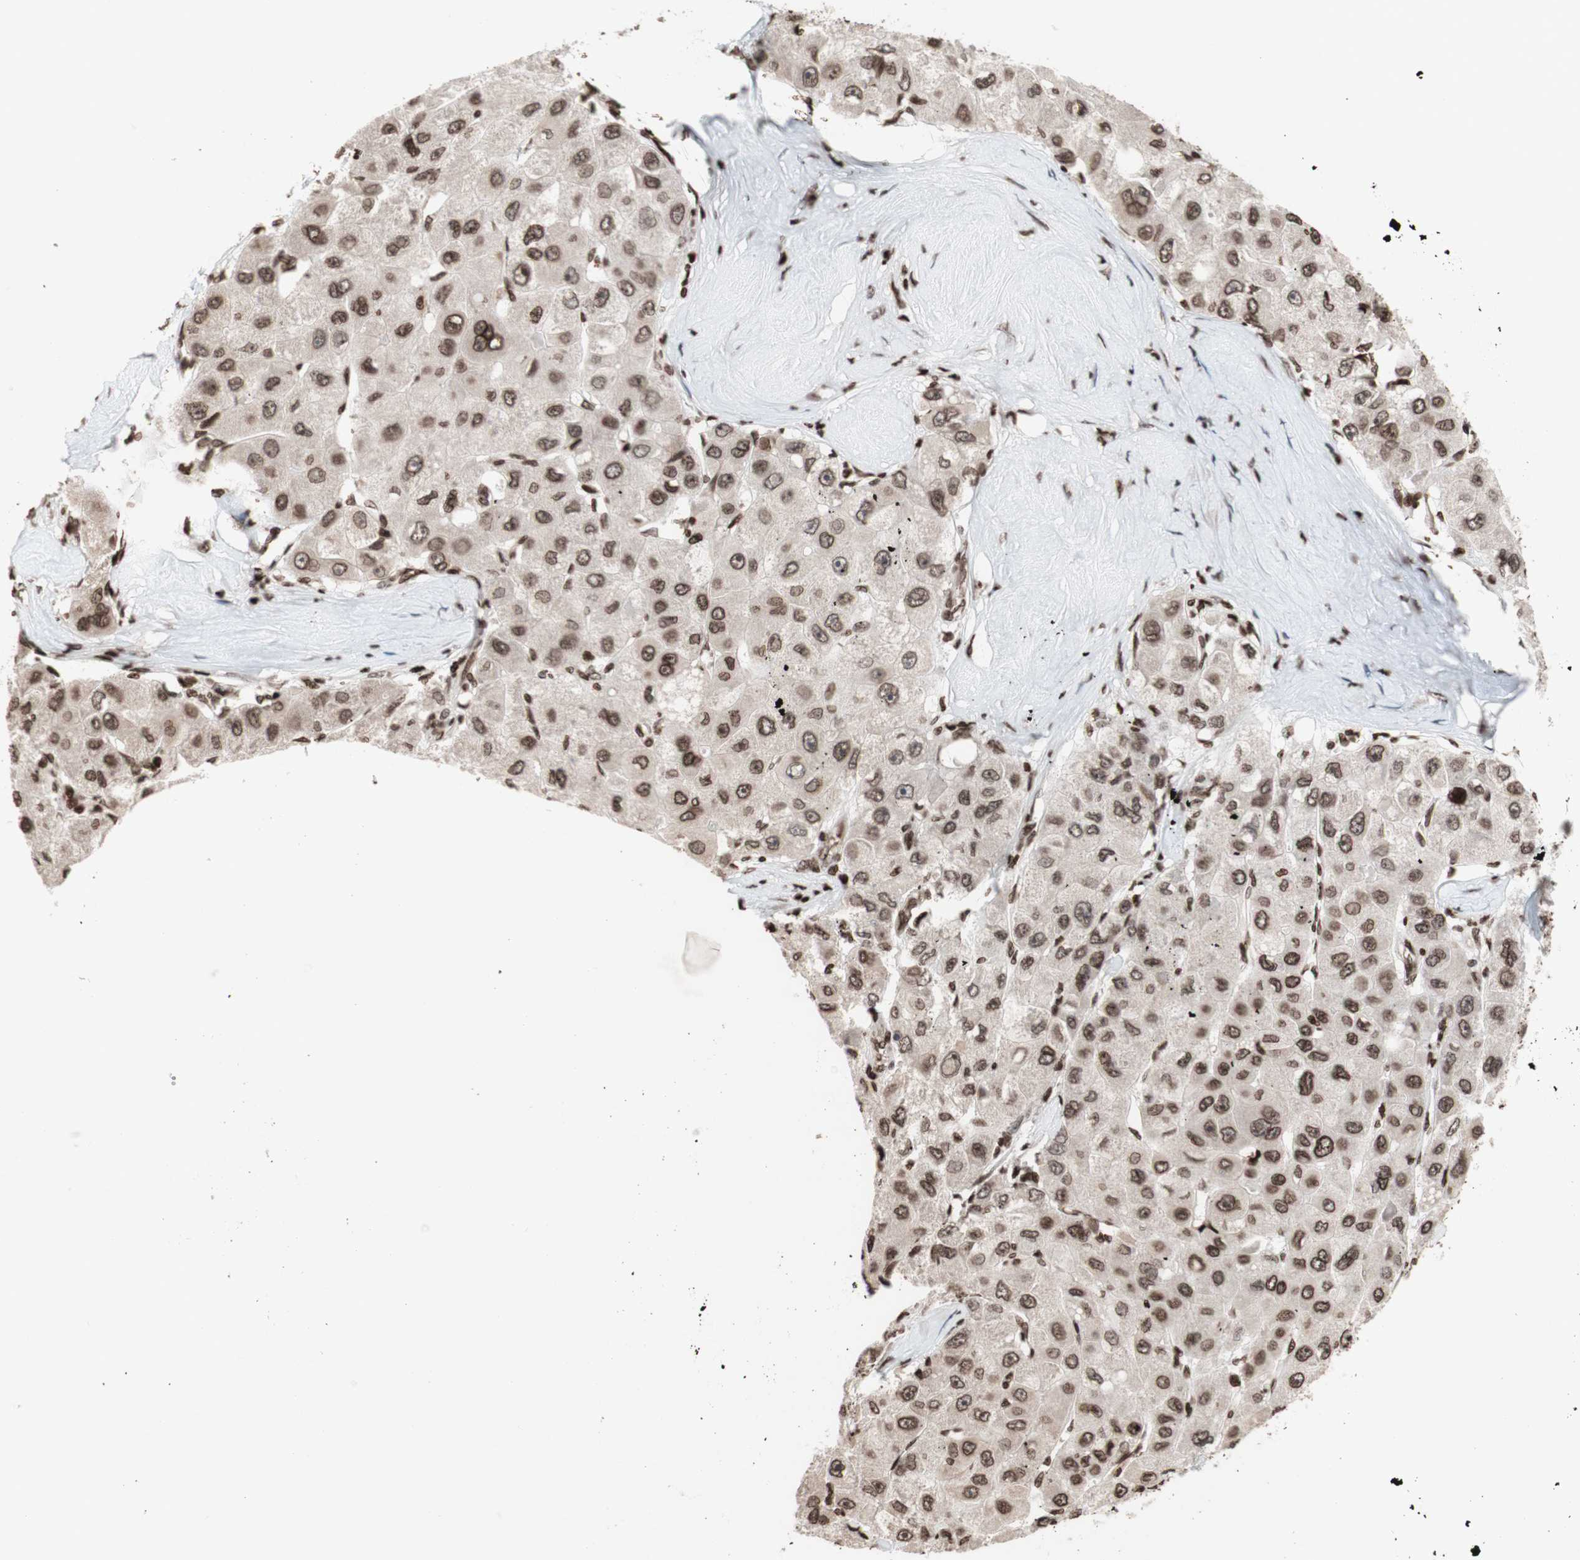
{"staining": {"intensity": "moderate", "quantity": "25%-75%", "location": "nuclear"}, "tissue": "liver cancer", "cell_type": "Tumor cells", "image_type": "cancer", "snomed": [{"axis": "morphology", "description": "Carcinoma, Hepatocellular, NOS"}, {"axis": "topography", "description": "Liver"}], "caption": "Liver hepatocellular carcinoma was stained to show a protein in brown. There is medium levels of moderate nuclear positivity in about 25%-75% of tumor cells. (IHC, brightfield microscopy, high magnification).", "gene": "NCAPD2", "patient": {"sex": "male", "age": 80}}